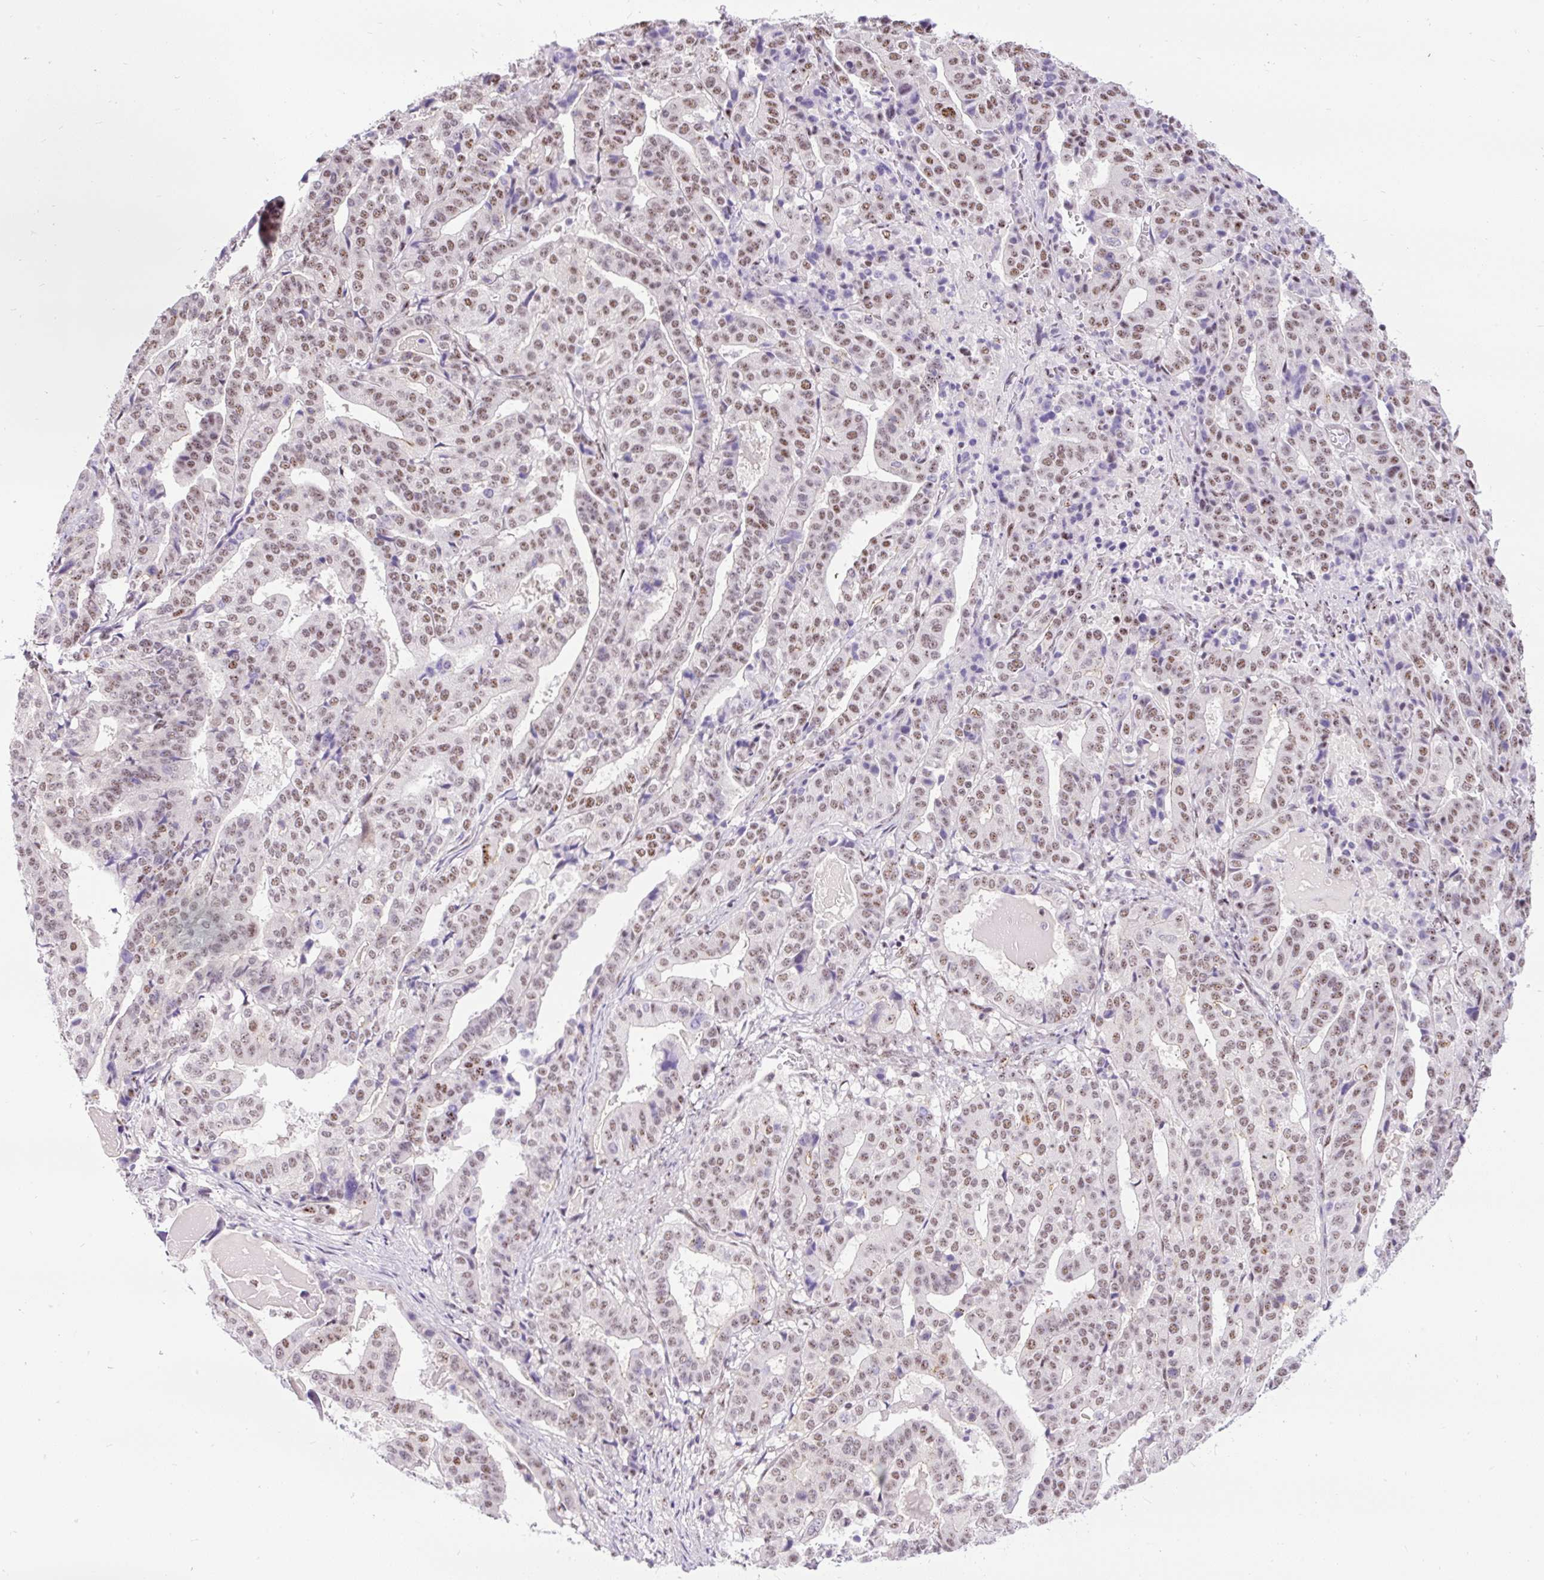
{"staining": {"intensity": "moderate", "quantity": "25%-75%", "location": "nuclear"}, "tissue": "stomach cancer", "cell_type": "Tumor cells", "image_type": "cancer", "snomed": [{"axis": "morphology", "description": "Adenocarcinoma, NOS"}, {"axis": "topography", "description": "Stomach"}], "caption": "Human stomach cancer (adenocarcinoma) stained for a protein (brown) exhibits moderate nuclear positive staining in about 25%-75% of tumor cells.", "gene": "SMC5", "patient": {"sex": "male", "age": 48}}